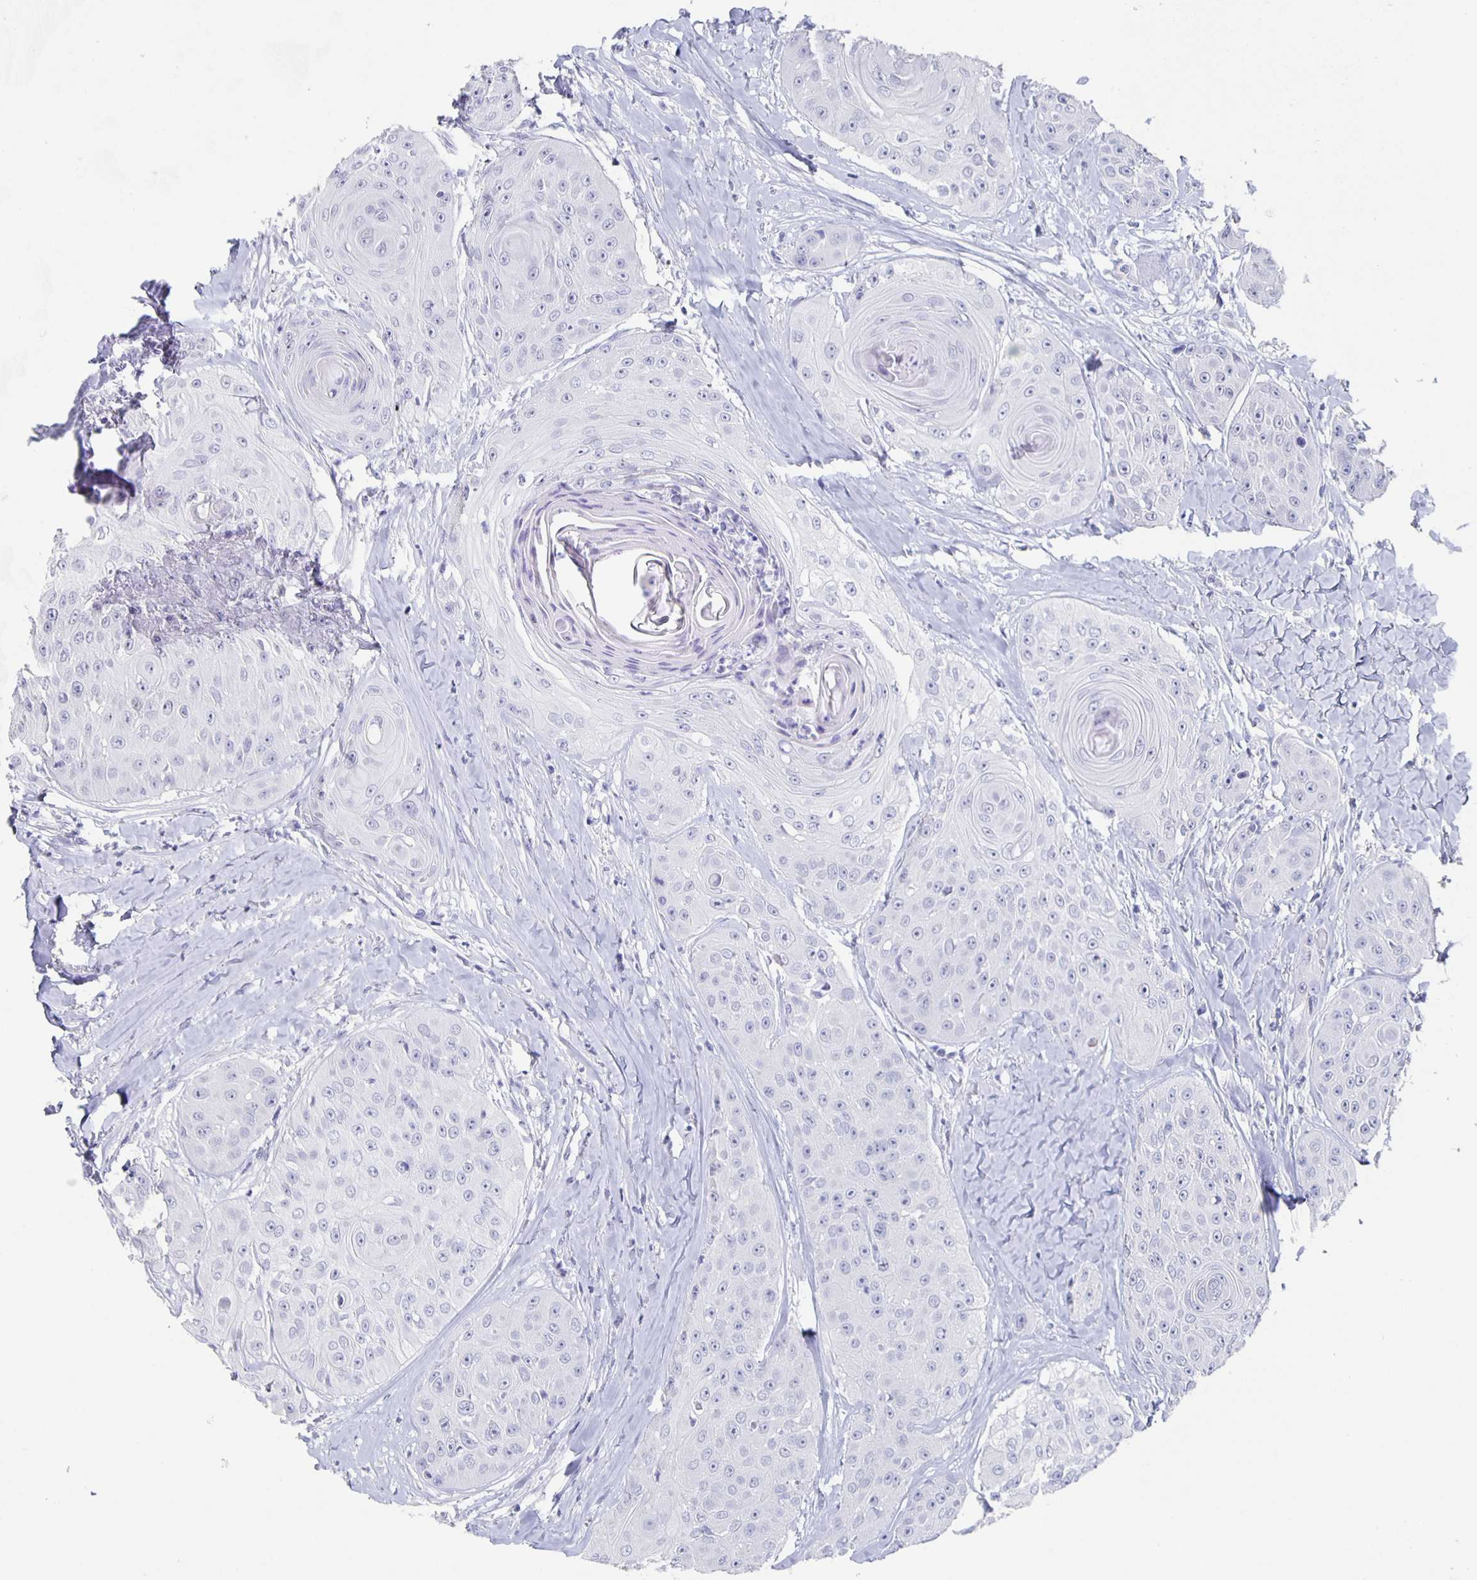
{"staining": {"intensity": "negative", "quantity": "none", "location": "none"}, "tissue": "head and neck cancer", "cell_type": "Tumor cells", "image_type": "cancer", "snomed": [{"axis": "morphology", "description": "Squamous cell carcinoma, NOS"}, {"axis": "topography", "description": "Head-Neck"}], "caption": "This is an IHC photomicrograph of head and neck squamous cell carcinoma. There is no expression in tumor cells.", "gene": "SLC34A2", "patient": {"sex": "male", "age": 83}}